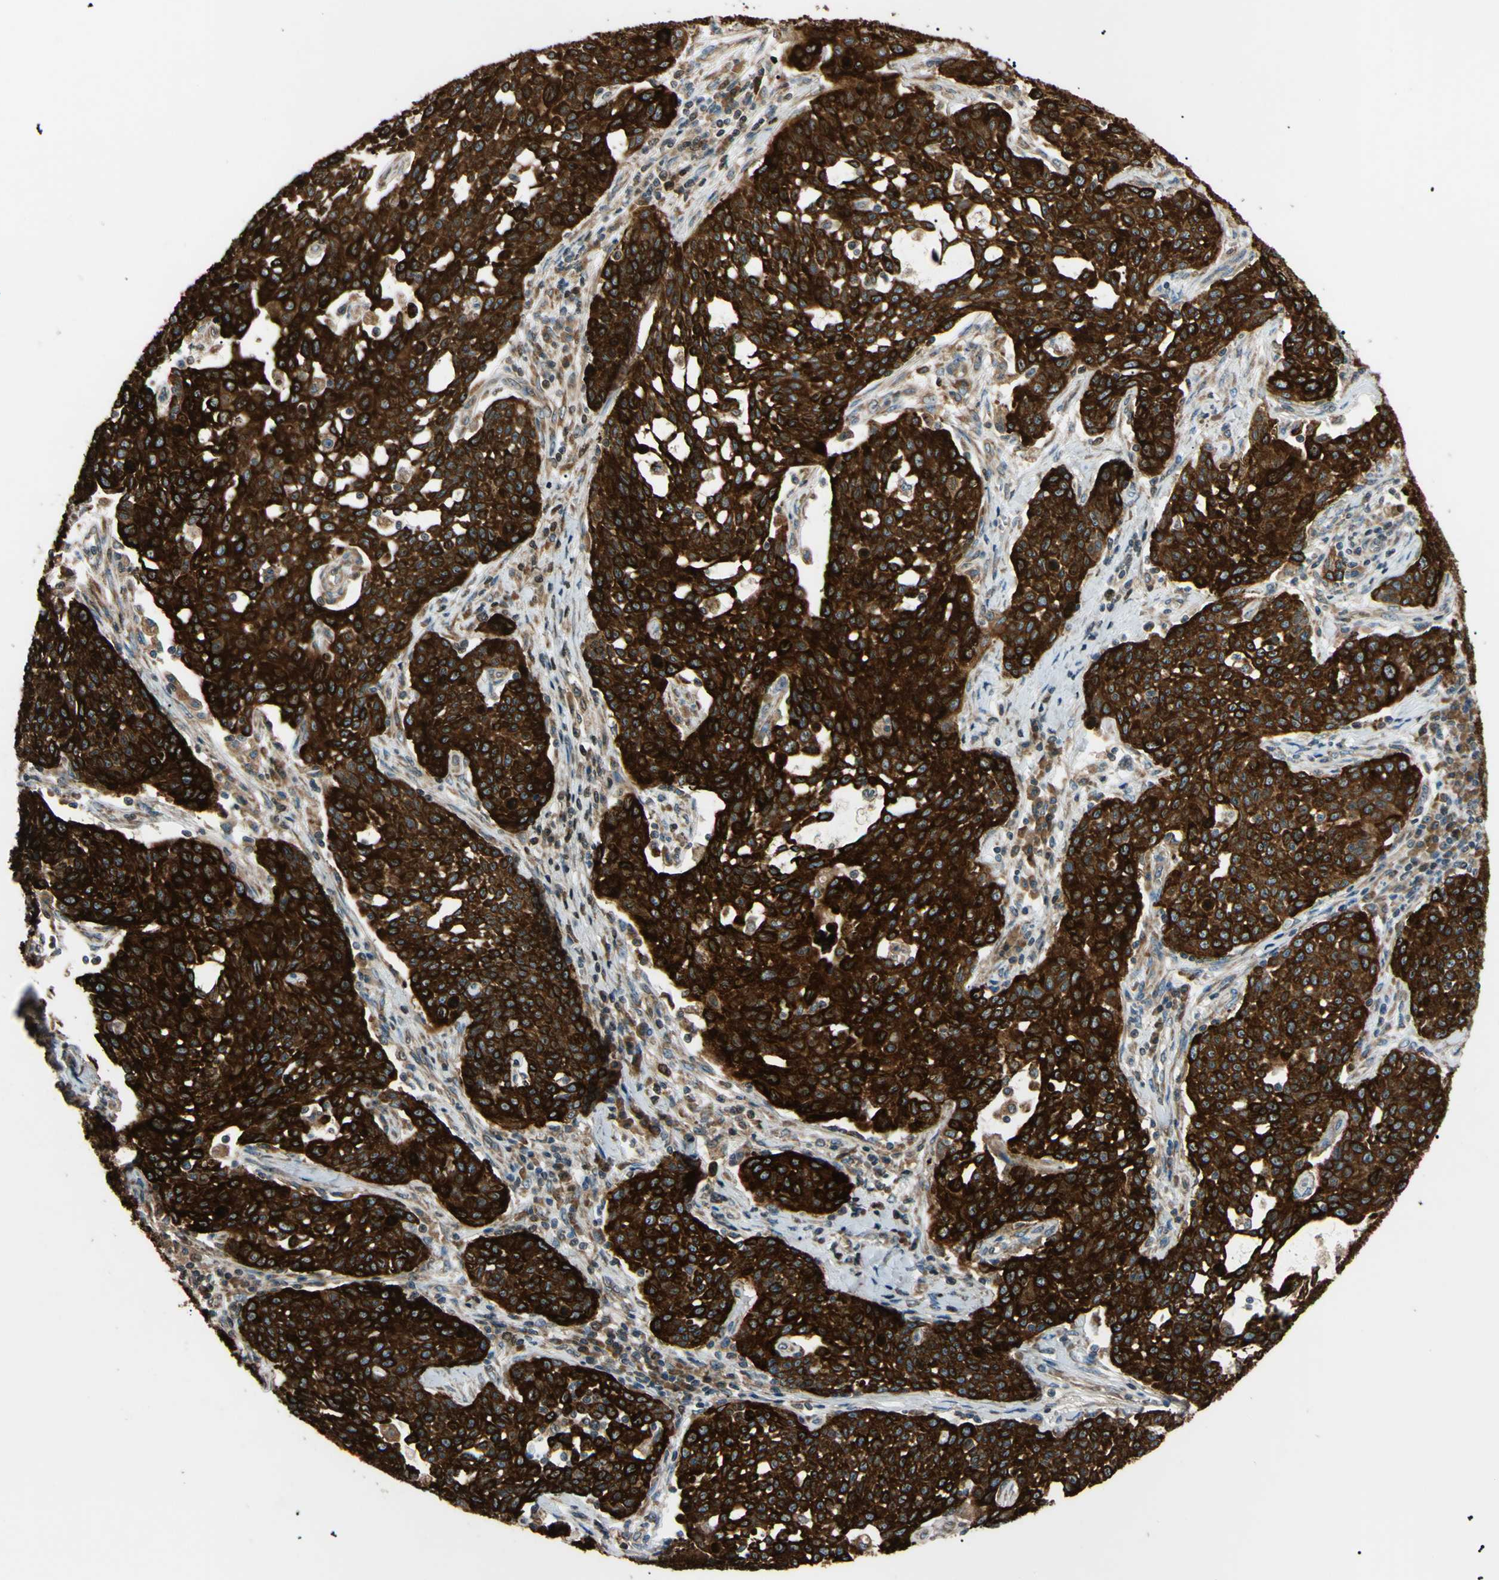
{"staining": {"intensity": "strong", "quantity": ">75%", "location": "cytoplasmic/membranous"}, "tissue": "cervical cancer", "cell_type": "Tumor cells", "image_type": "cancer", "snomed": [{"axis": "morphology", "description": "Squamous cell carcinoma, NOS"}, {"axis": "topography", "description": "Cervix"}], "caption": "Approximately >75% of tumor cells in human cervical cancer (squamous cell carcinoma) display strong cytoplasmic/membranous protein expression as visualized by brown immunohistochemical staining.", "gene": "VAPA", "patient": {"sex": "female", "age": 34}}